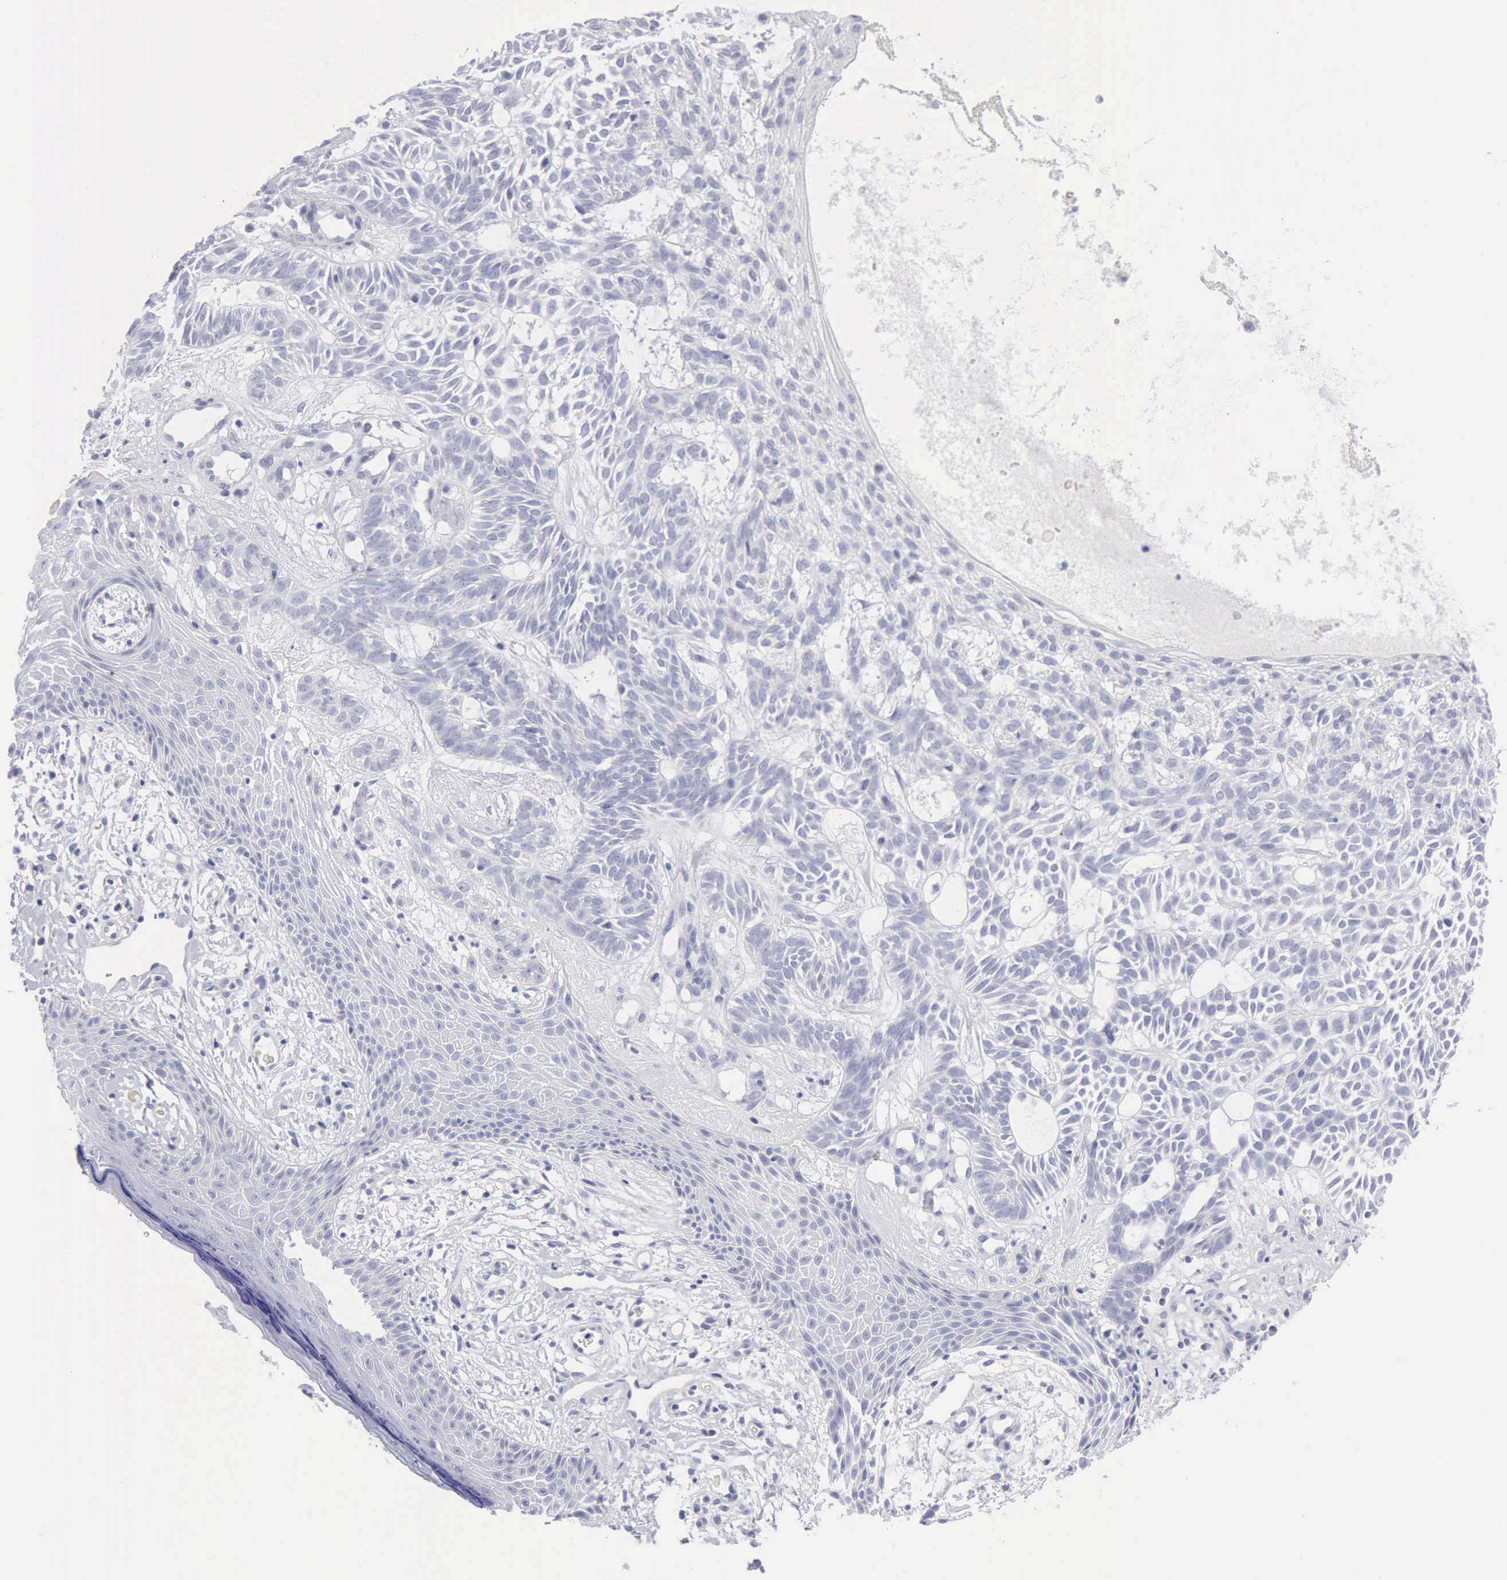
{"staining": {"intensity": "negative", "quantity": "none", "location": "none"}, "tissue": "skin cancer", "cell_type": "Tumor cells", "image_type": "cancer", "snomed": [{"axis": "morphology", "description": "Basal cell carcinoma"}, {"axis": "topography", "description": "Skin"}], "caption": "Tumor cells are negative for protein expression in human skin cancer. The staining was performed using DAB (3,3'-diaminobenzidine) to visualize the protein expression in brown, while the nuclei were stained in blue with hematoxylin (Magnification: 20x).", "gene": "ANGEL1", "patient": {"sex": "male", "age": 75}}